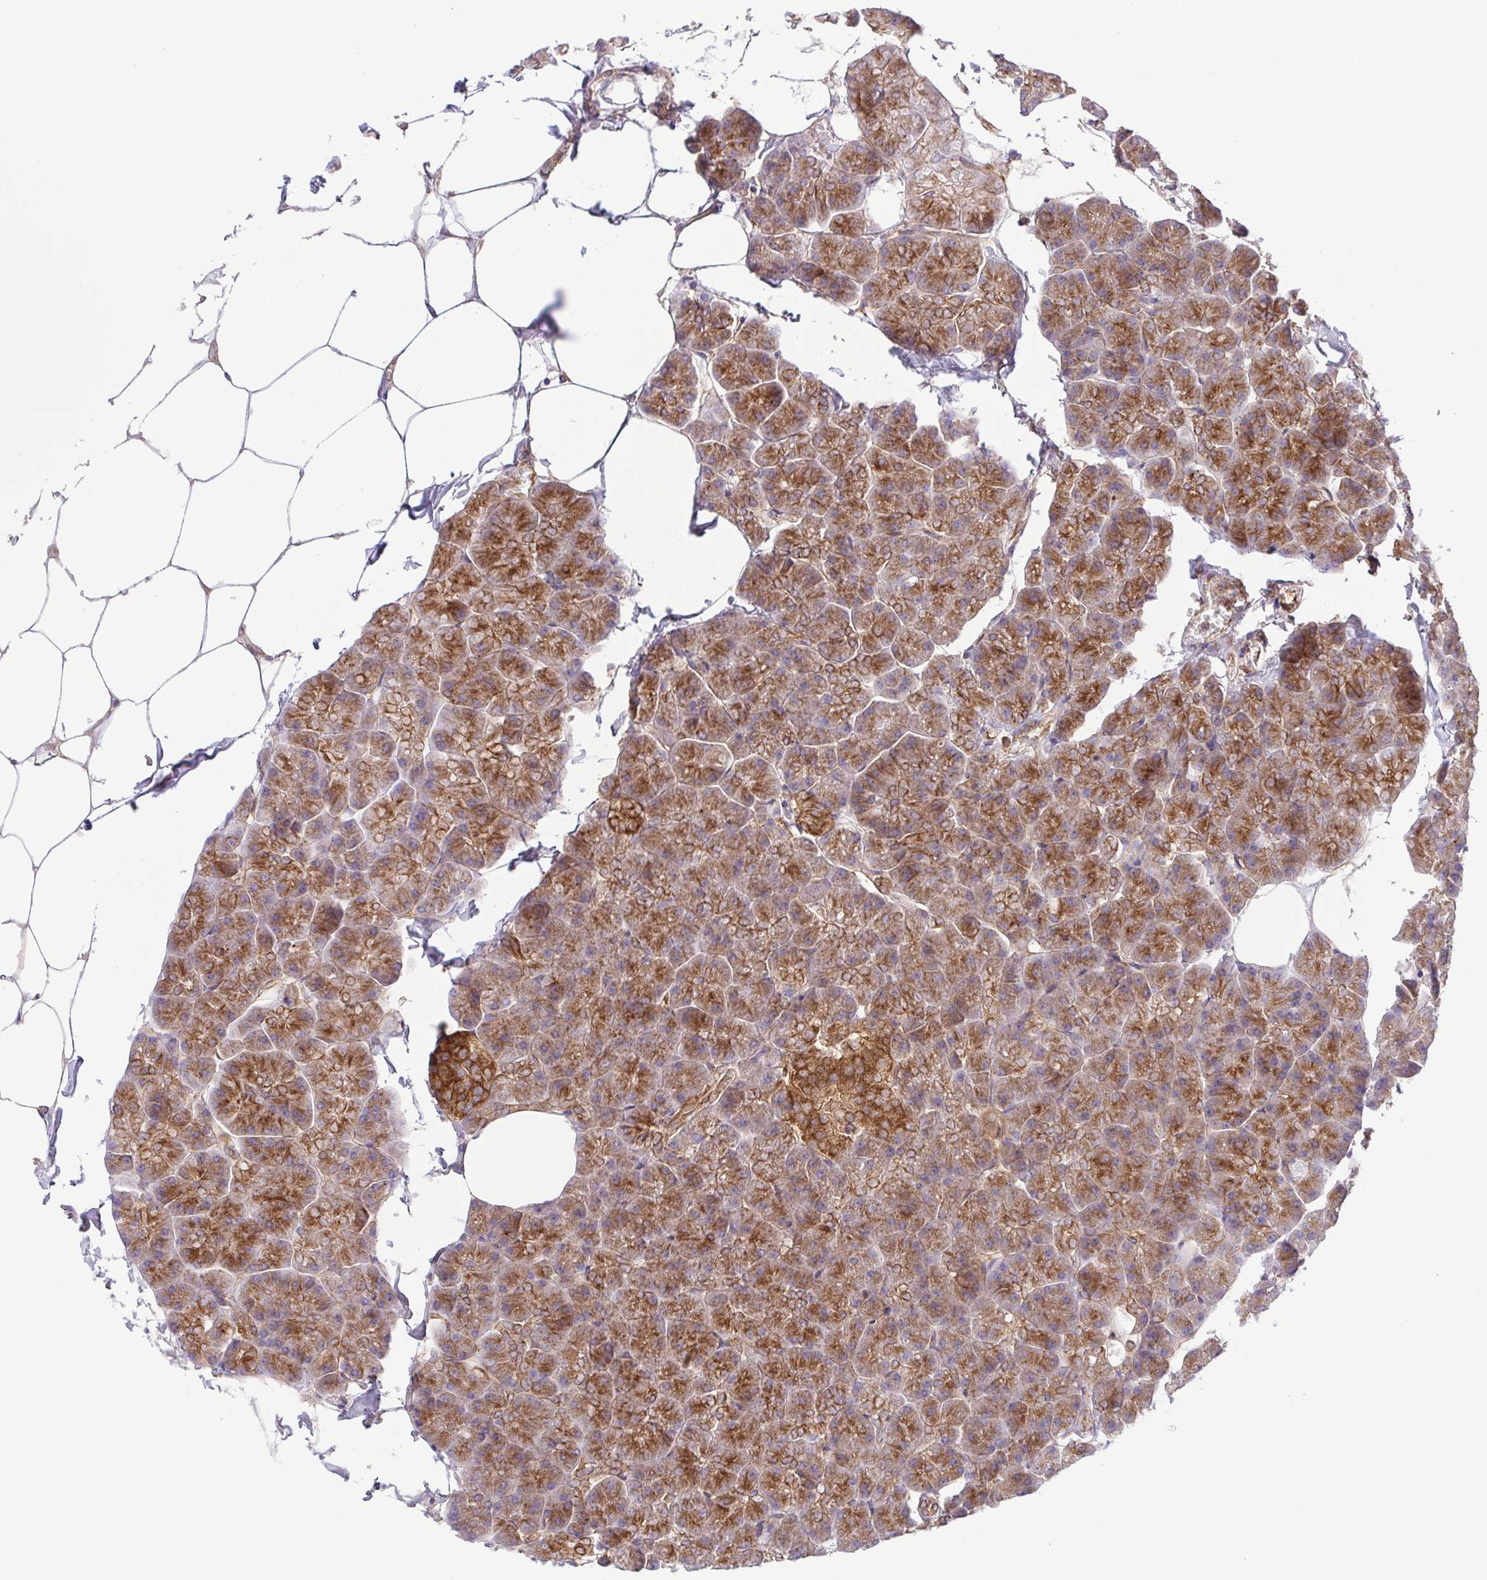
{"staining": {"intensity": "strong", "quantity": ">75%", "location": "cytoplasmic/membranous"}, "tissue": "pancreas", "cell_type": "Exocrine glandular cells", "image_type": "normal", "snomed": [{"axis": "morphology", "description": "Normal tissue, NOS"}, {"axis": "topography", "description": "Pancreas"}], "caption": "Immunohistochemical staining of unremarkable pancreas reveals high levels of strong cytoplasmic/membranous expression in about >75% of exocrine glandular cells.", "gene": "KIF5B", "patient": {"sex": "male", "age": 35}}